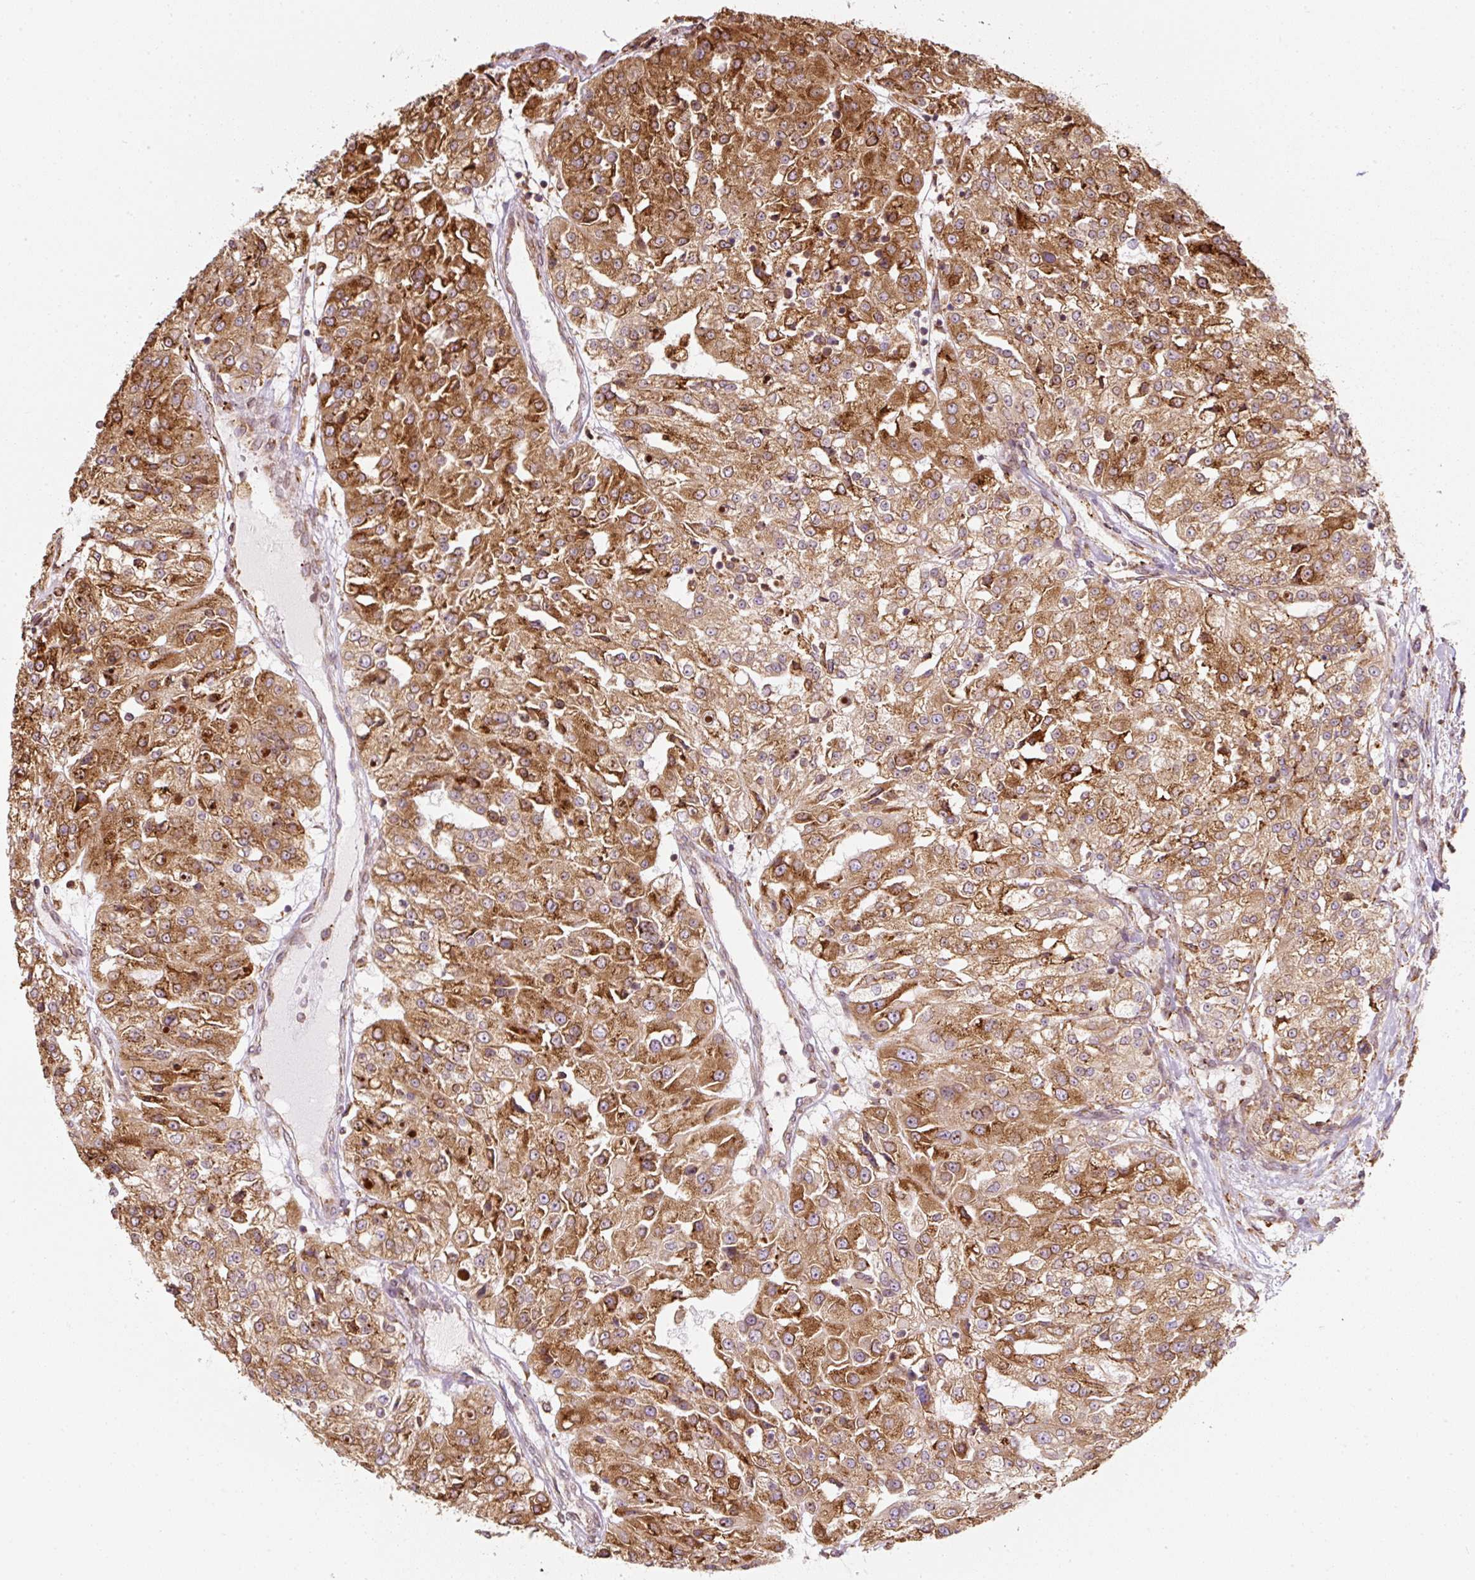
{"staining": {"intensity": "strong", "quantity": ">75%", "location": "cytoplasmic/membranous"}, "tissue": "renal cancer", "cell_type": "Tumor cells", "image_type": "cancer", "snomed": [{"axis": "morphology", "description": "Adenocarcinoma, NOS"}, {"axis": "topography", "description": "Kidney"}], "caption": "High-power microscopy captured an immunohistochemistry (IHC) histopathology image of adenocarcinoma (renal), revealing strong cytoplasmic/membranous staining in approximately >75% of tumor cells.", "gene": "PRKCSH", "patient": {"sex": "female", "age": 63}}